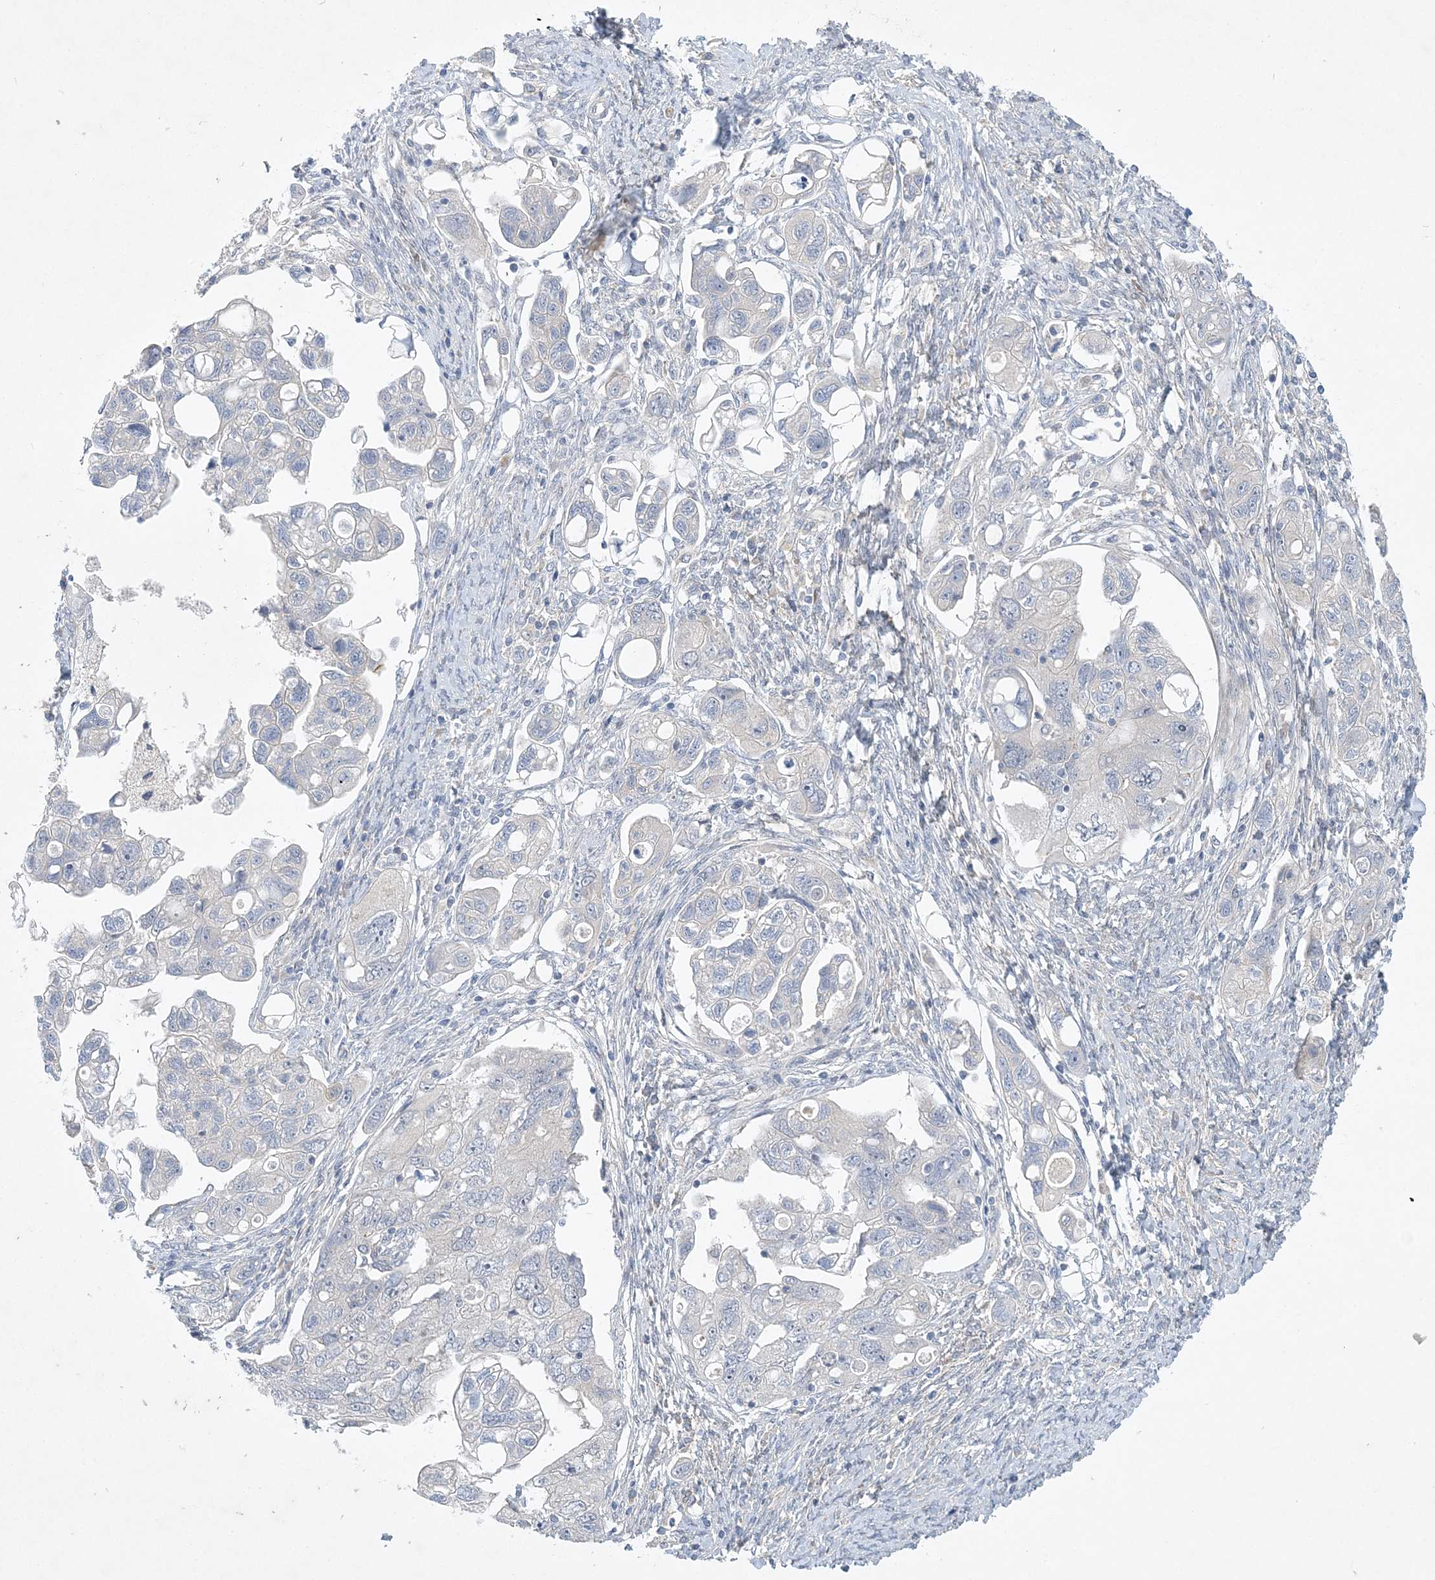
{"staining": {"intensity": "negative", "quantity": "none", "location": "none"}, "tissue": "ovarian cancer", "cell_type": "Tumor cells", "image_type": "cancer", "snomed": [{"axis": "morphology", "description": "Carcinoma, NOS"}, {"axis": "morphology", "description": "Cystadenocarcinoma, serous, NOS"}, {"axis": "topography", "description": "Ovary"}], "caption": "High power microscopy micrograph of an IHC histopathology image of ovarian cancer (carcinoma), revealing no significant expression in tumor cells. (DAB (3,3'-diaminobenzidine) immunohistochemistry (IHC), high magnification).", "gene": "ANKRD35", "patient": {"sex": "female", "age": 69}}